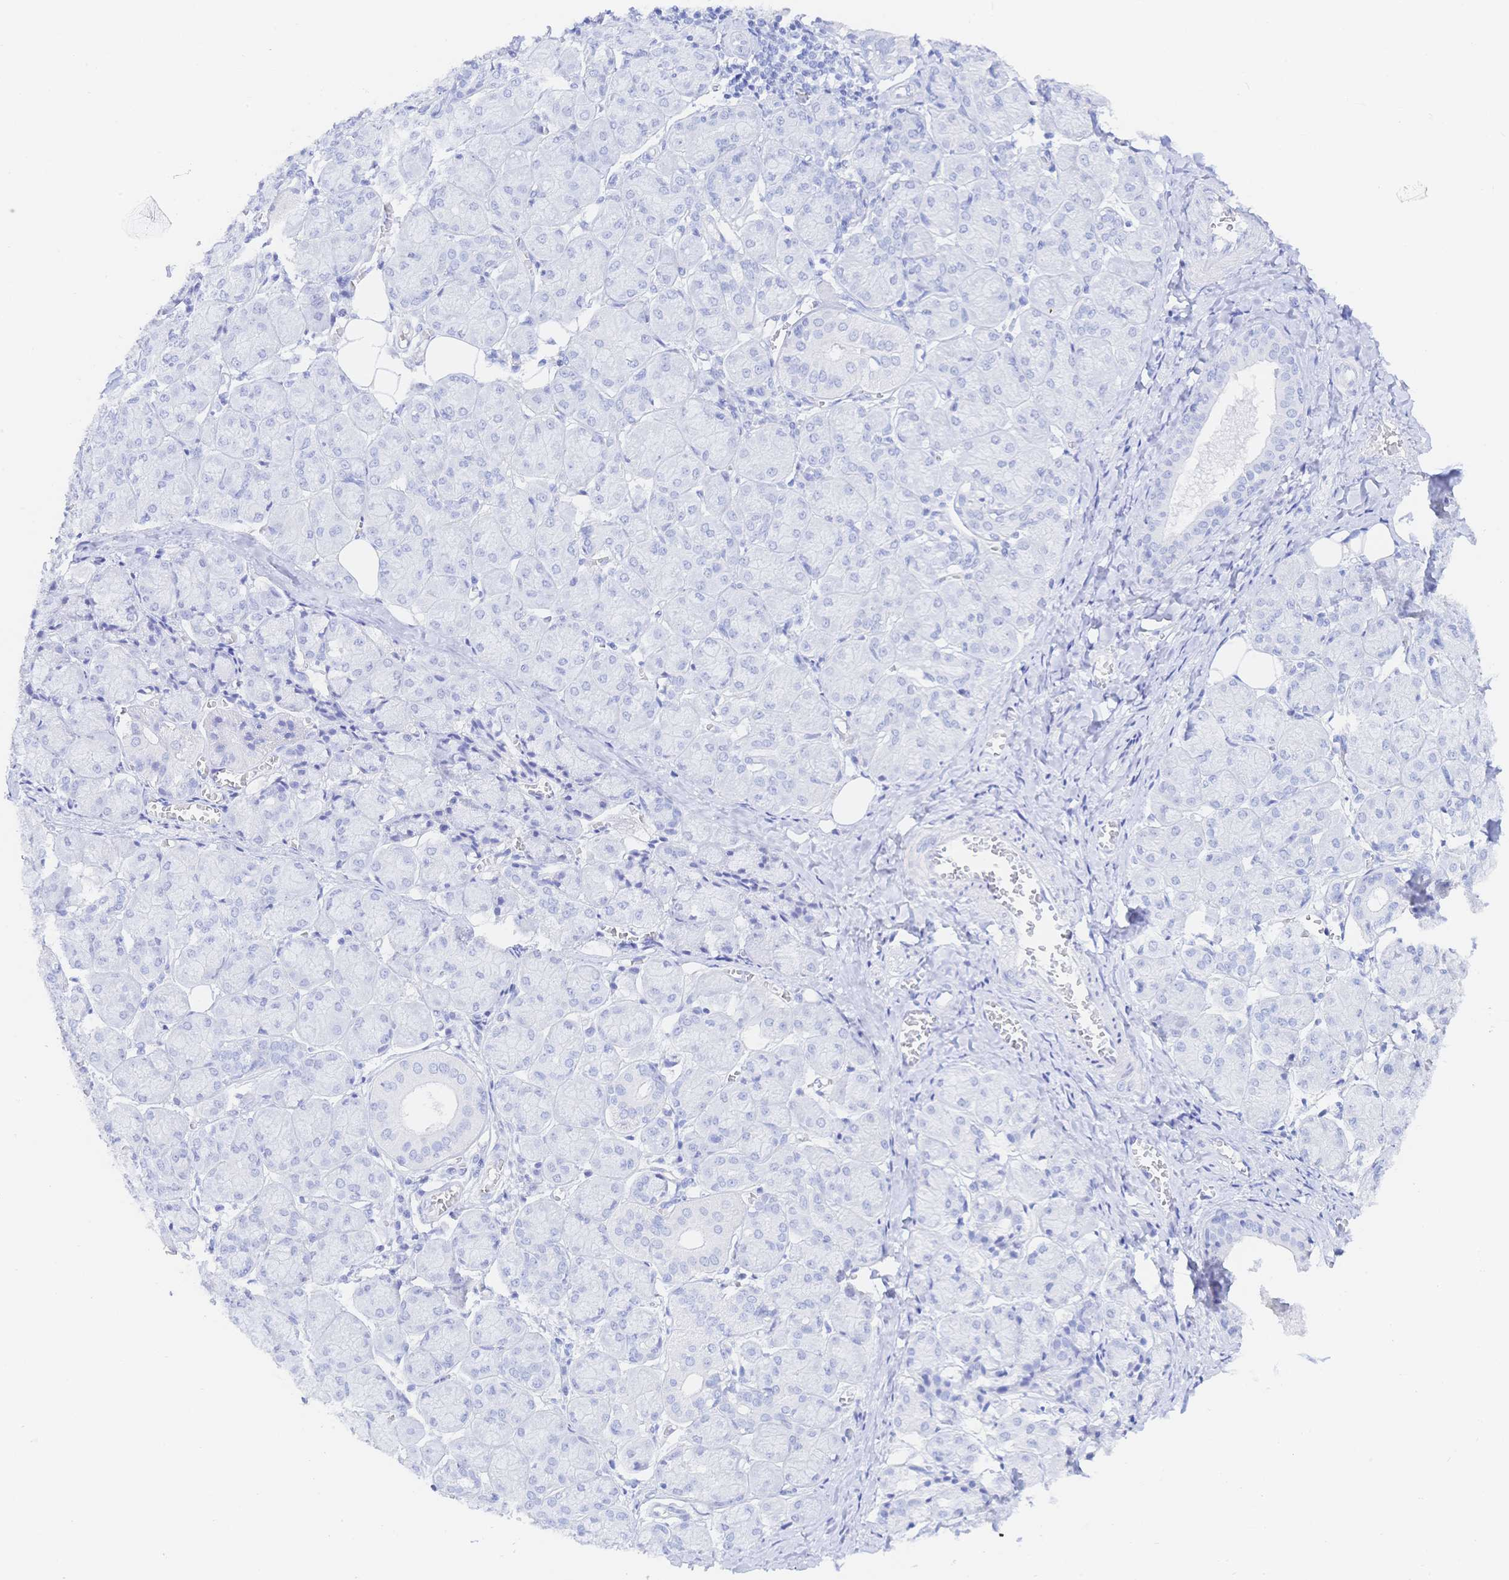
{"staining": {"intensity": "negative", "quantity": "none", "location": "none"}, "tissue": "salivary gland", "cell_type": "Glandular cells", "image_type": "normal", "snomed": [{"axis": "morphology", "description": "Normal tissue, NOS"}, {"axis": "morphology", "description": "Inflammation, NOS"}, {"axis": "topography", "description": "Lymph node"}, {"axis": "topography", "description": "Salivary gland"}], "caption": "Histopathology image shows no protein expression in glandular cells of normal salivary gland. The staining was performed using DAB to visualize the protein expression in brown, while the nuclei were stained in blue with hematoxylin (Magnification: 20x).", "gene": "KCNH6", "patient": {"sex": "male", "age": 3}}